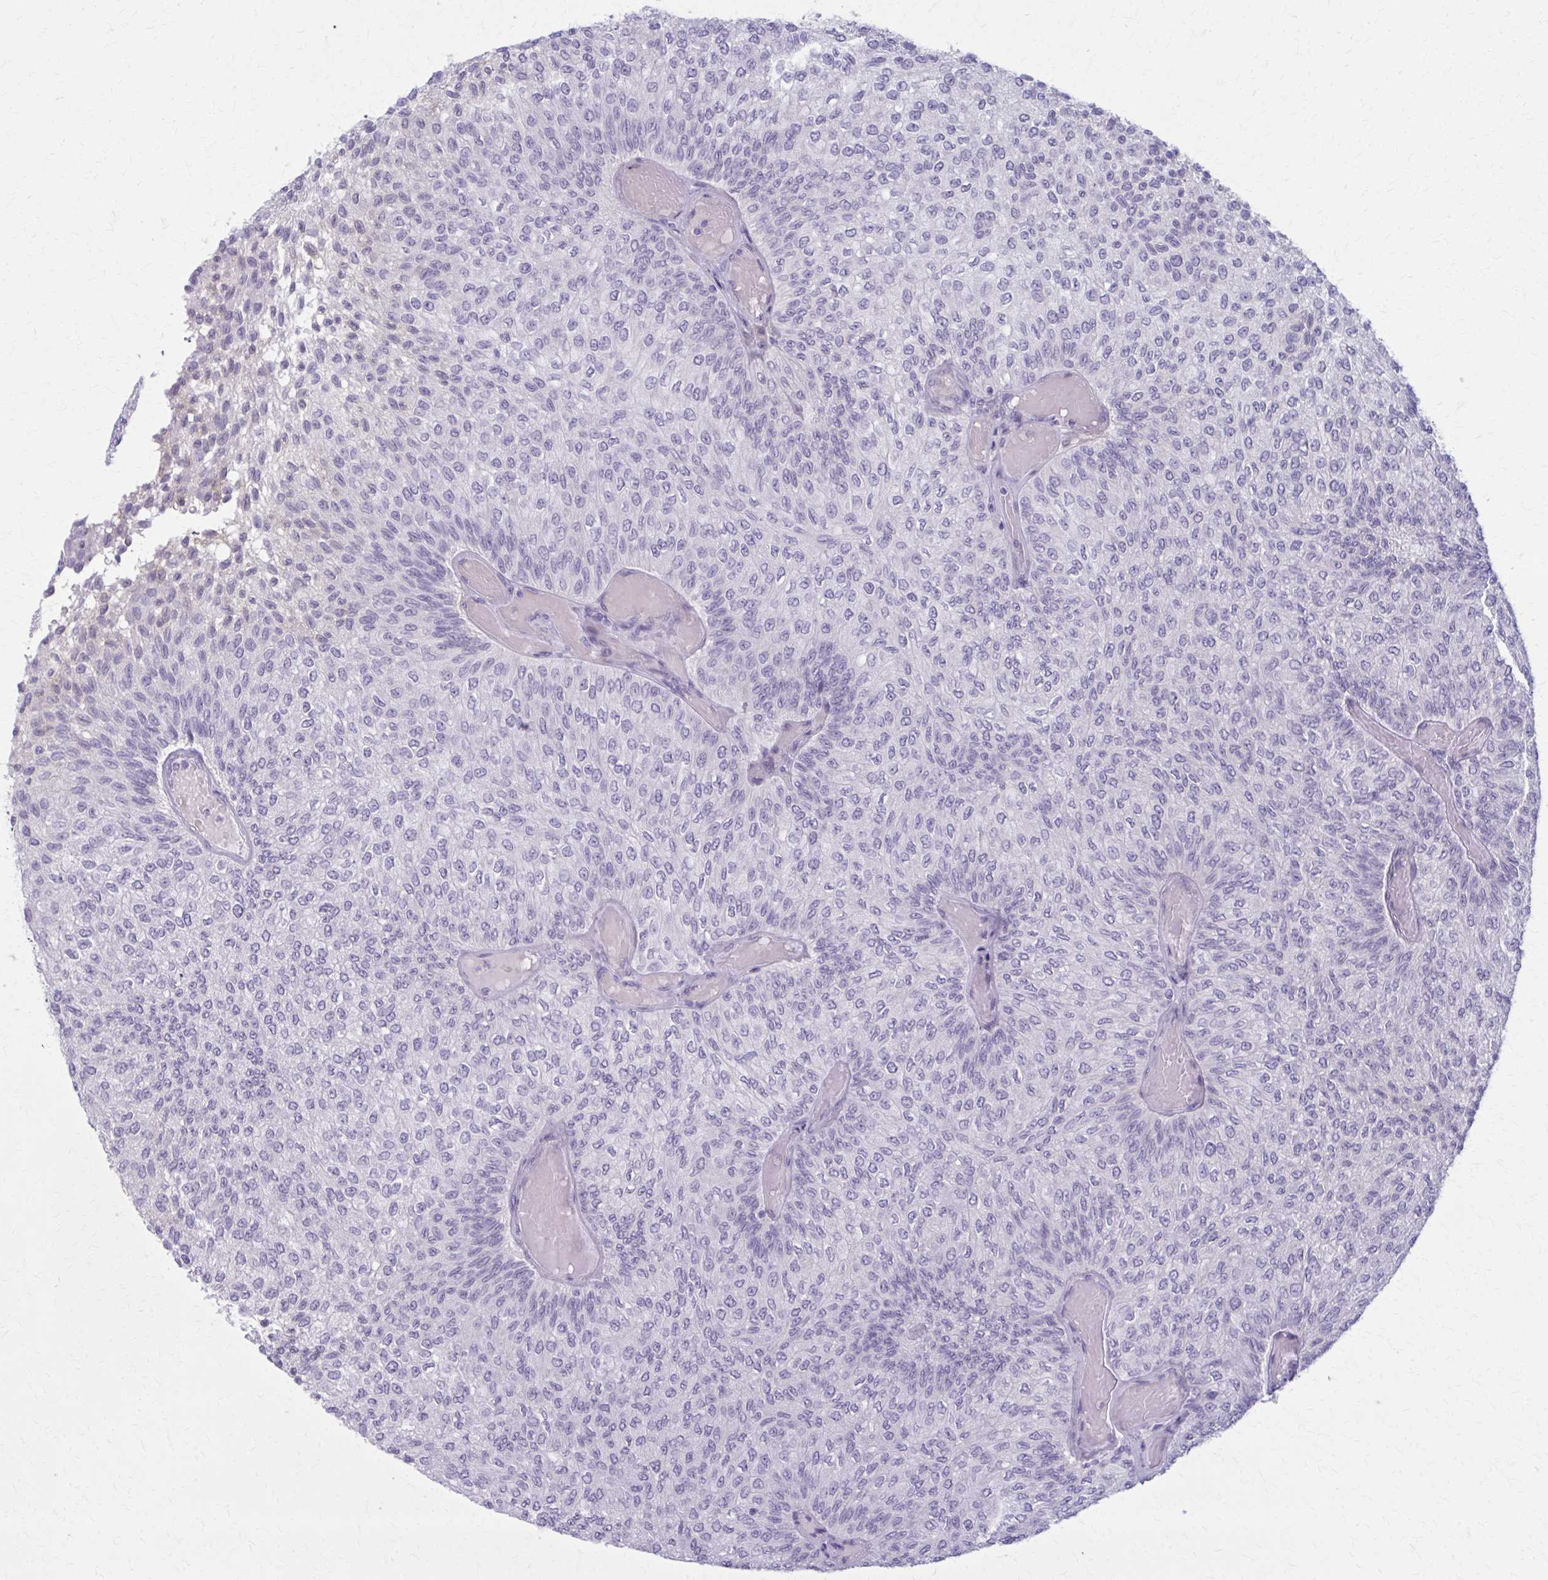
{"staining": {"intensity": "negative", "quantity": "none", "location": "none"}, "tissue": "urothelial cancer", "cell_type": "Tumor cells", "image_type": "cancer", "snomed": [{"axis": "morphology", "description": "Urothelial carcinoma, Low grade"}, {"axis": "topography", "description": "Urinary bladder"}], "caption": "This is an IHC photomicrograph of human low-grade urothelial carcinoma. There is no staining in tumor cells.", "gene": "NUMBL", "patient": {"sex": "male", "age": 78}}